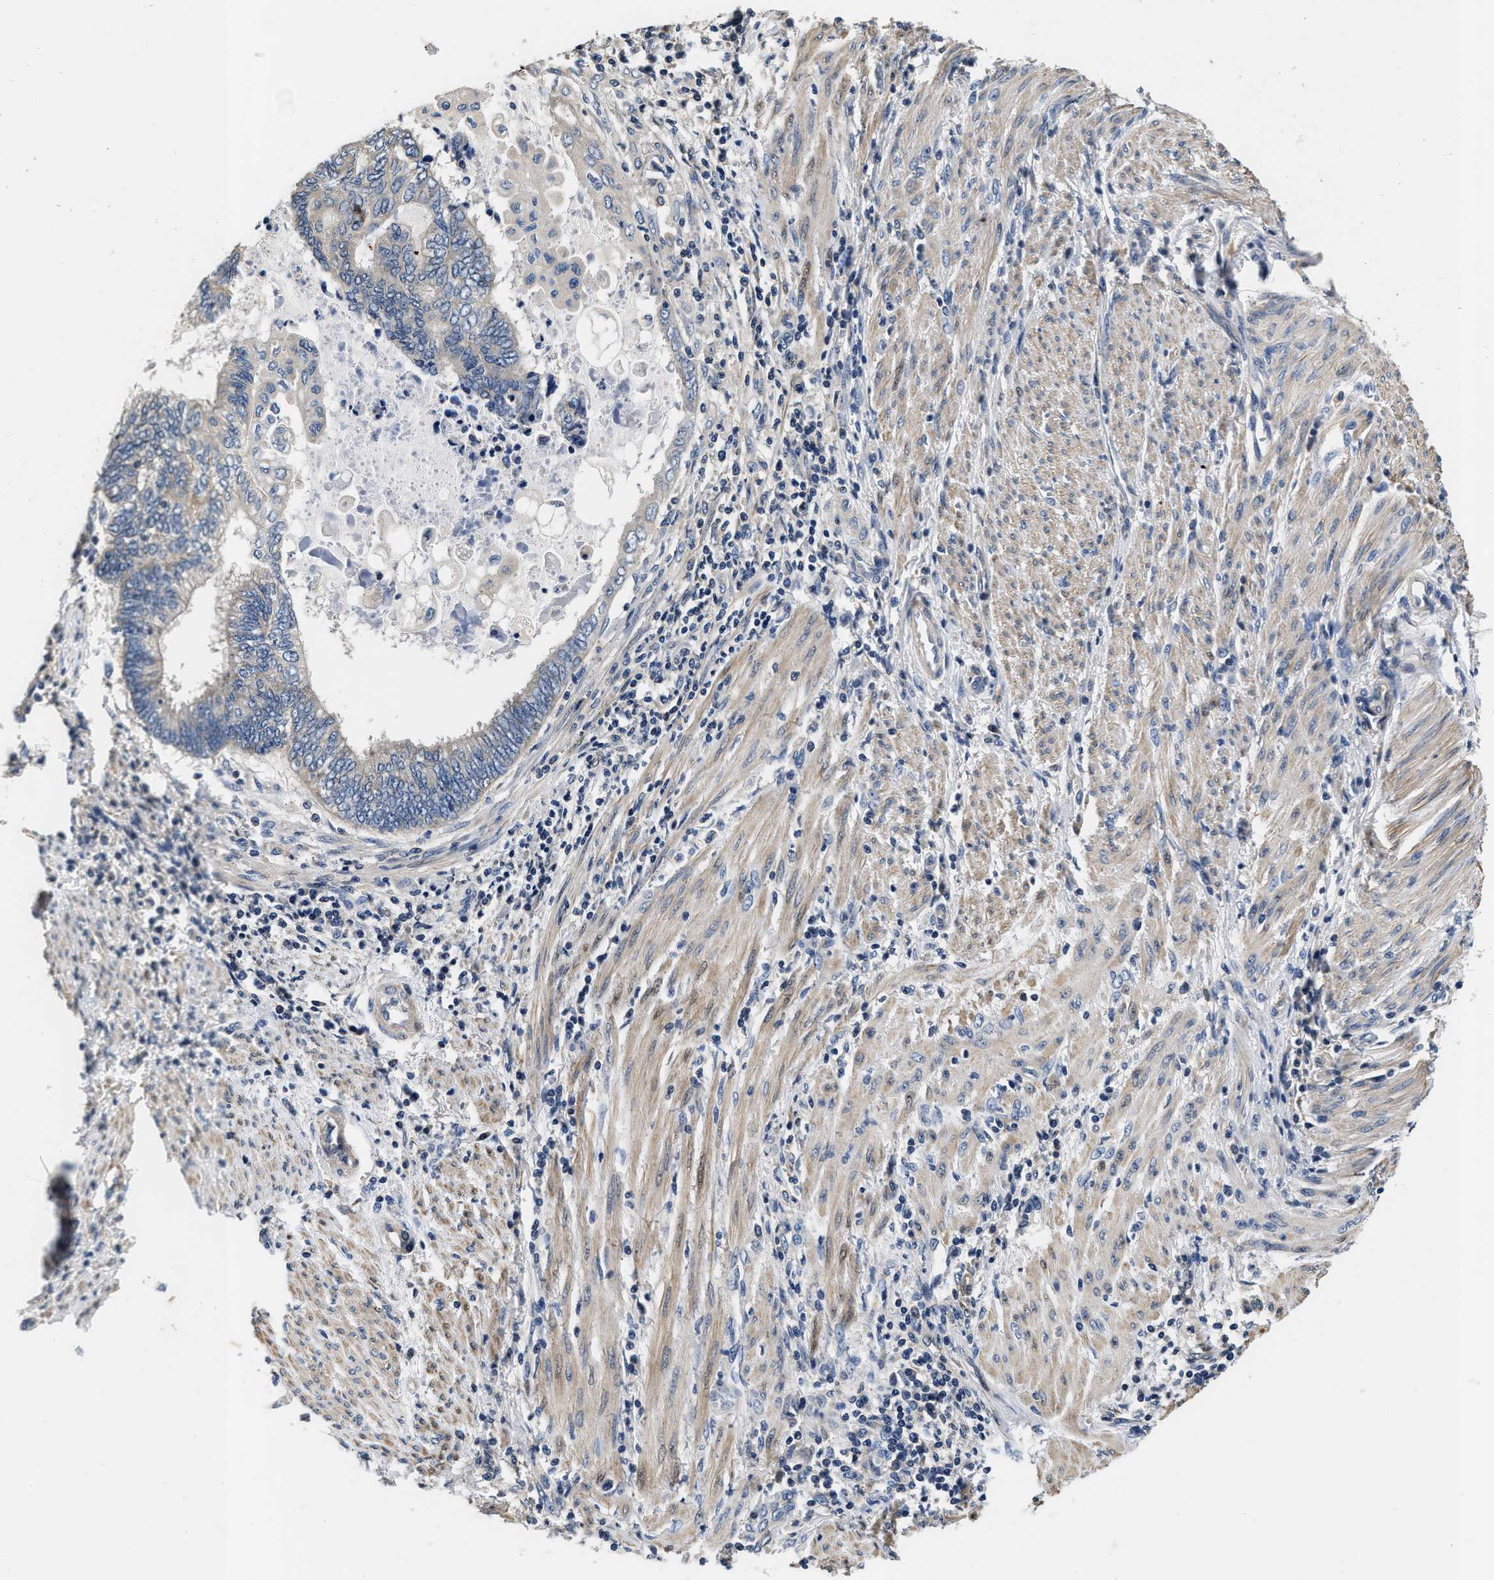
{"staining": {"intensity": "negative", "quantity": "none", "location": "none"}, "tissue": "endometrial cancer", "cell_type": "Tumor cells", "image_type": "cancer", "snomed": [{"axis": "morphology", "description": "Adenocarcinoma, NOS"}, {"axis": "topography", "description": "Uterus"}, {"axis": "topography", "description": "Endometrium"}], "caption": "The micrograph reveals no significant staining in tumor cells of endometrial cancer.", "gene": "ANKIB1", "patient": {"sex": "female", "age": 70}}